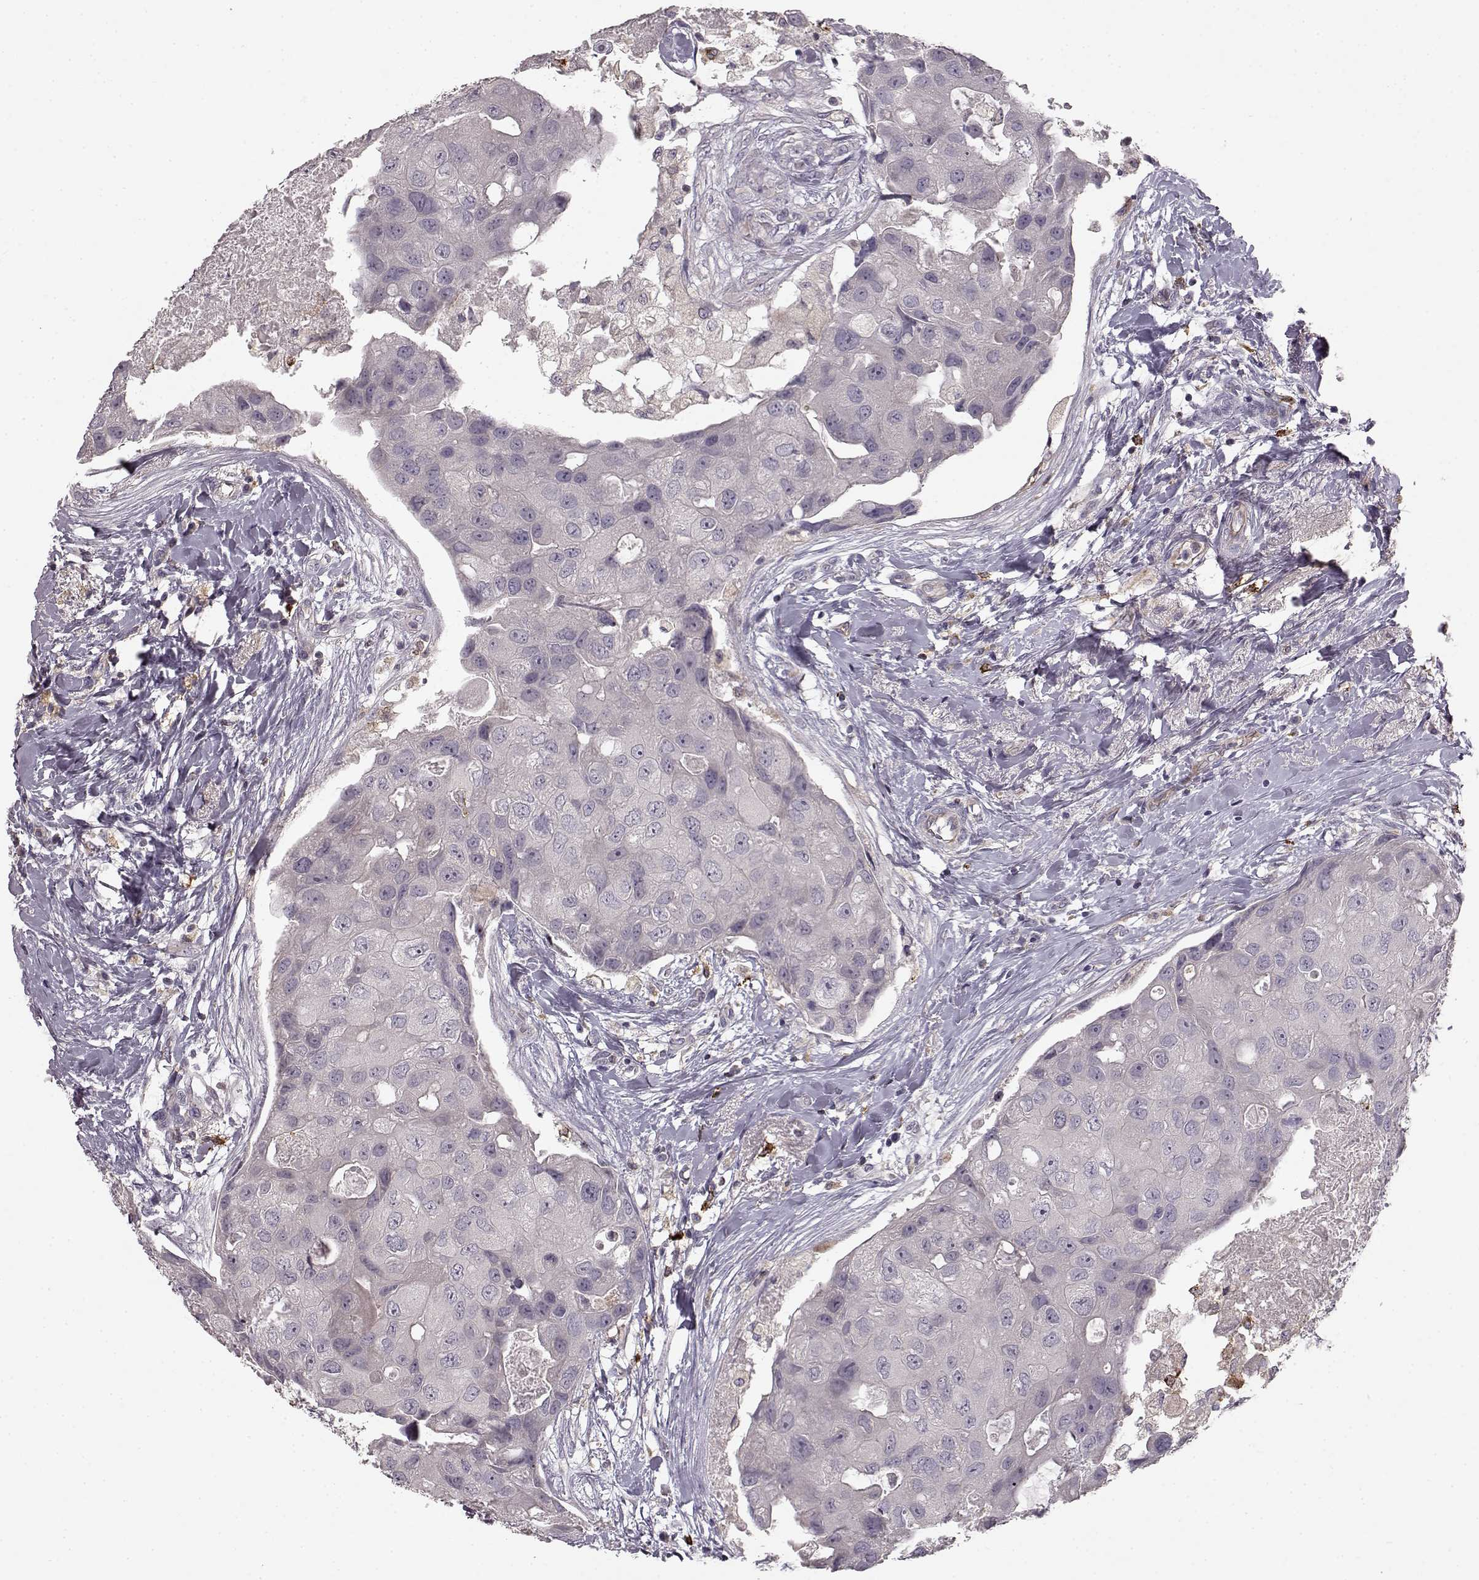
{"staining": {"intensity": "negative", "quantity": "none", "location": "none"}, "tissue": "breast cancer", "cell_type": "Tumor cells", "image_type": "cancer", "snomed": [{"axis": "morphology", "description": "Duct carcinoma"}, {"axis": "topography", "description": "Breast"}], "caption": "An image of human breast cancer is negative for staining in tumor cells.", "gene": "CCNF", "patient": {"sex": "female", "age": 43}}